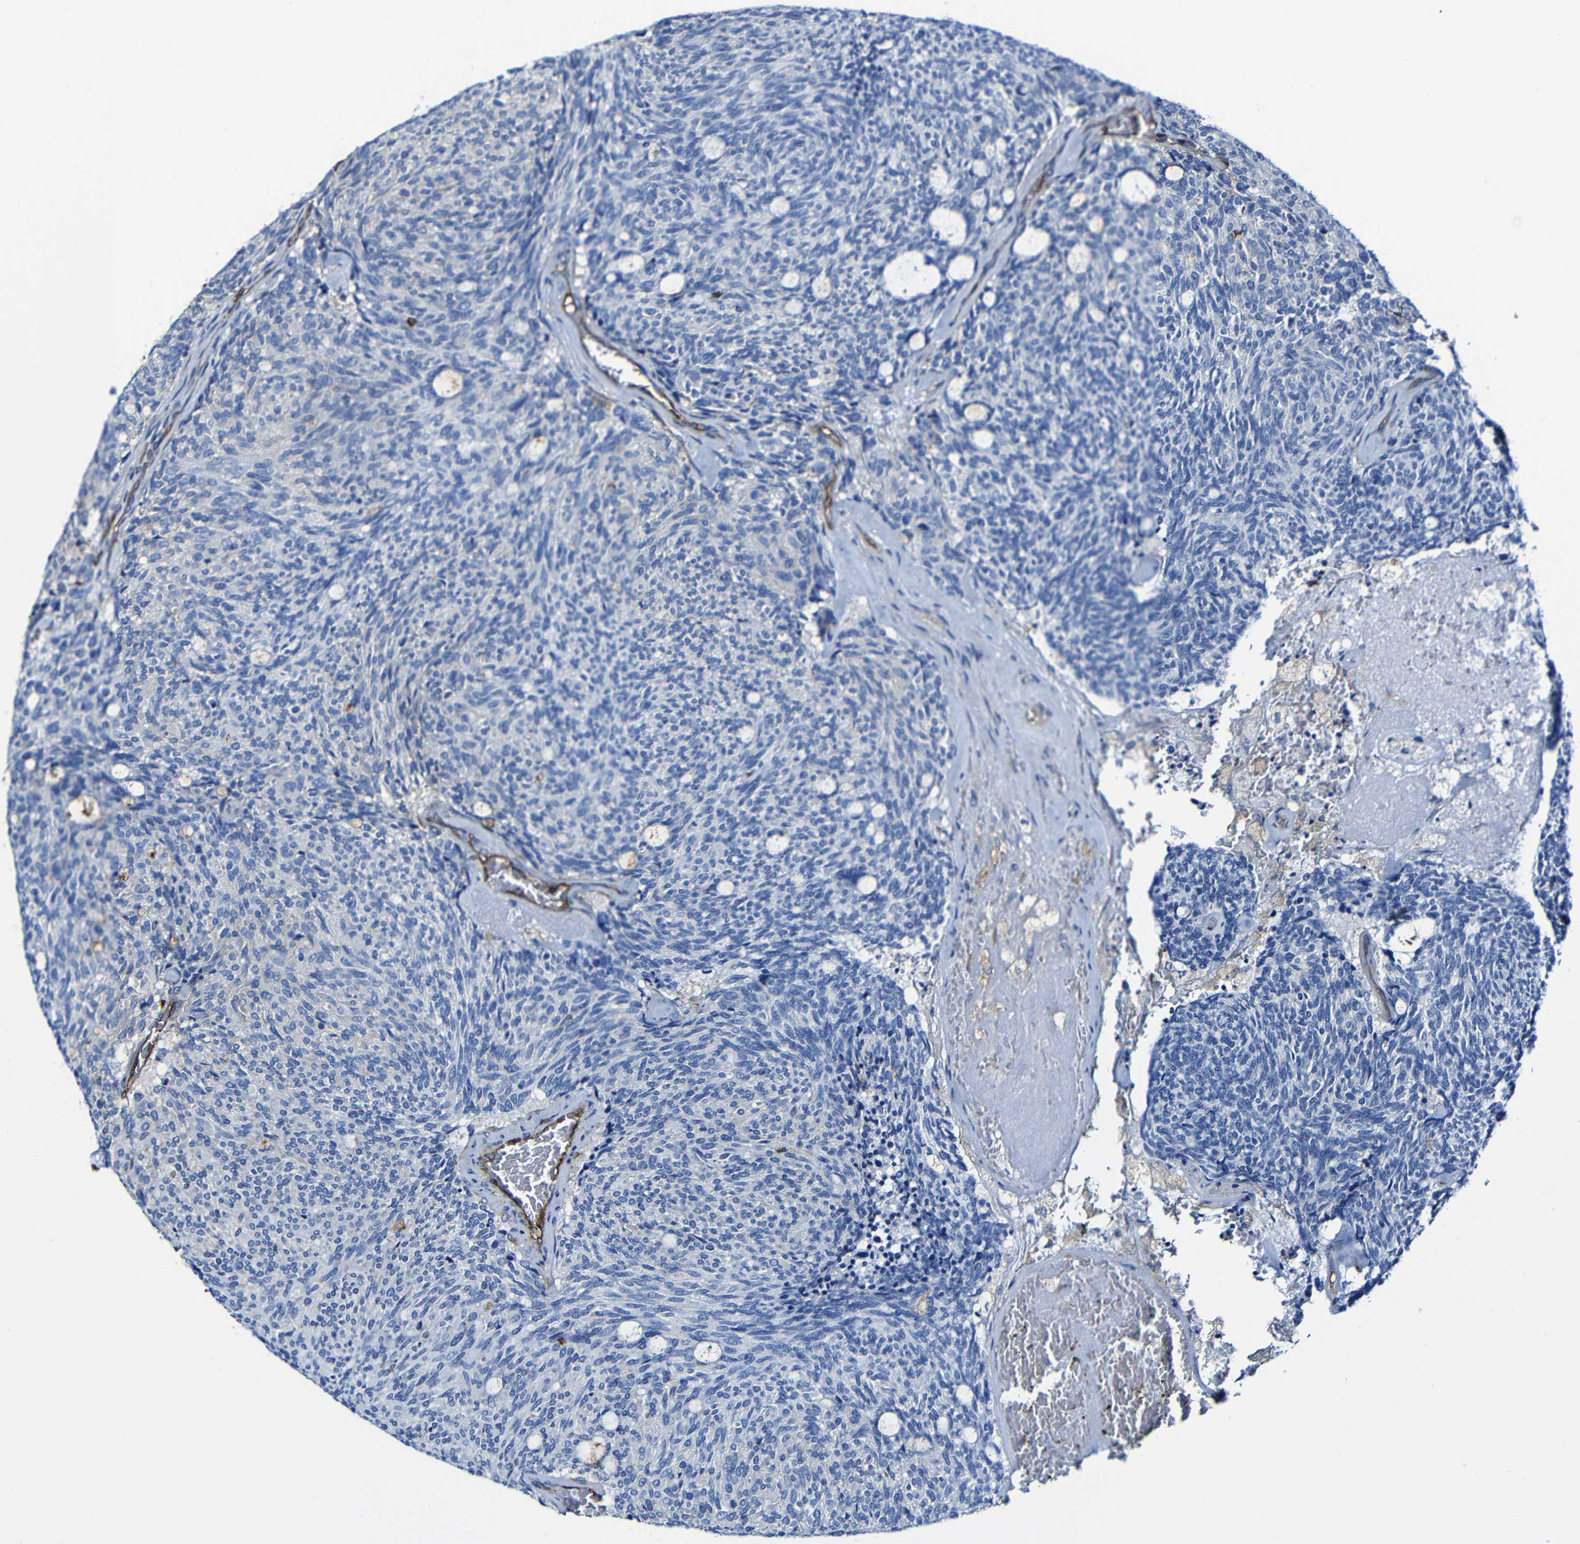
{"staining": {"intensity": "negative", "quantity": "none", "location": "none"}, "tissue": "carcinoid", "cell_type": "Tumor cells", "image_type": "cancer", "snomed": [{"axis": "morphology", "description": "Carcinoid, malignant, NOS"}, {"axis": "topography", "description": "Pancreas"}], "caption": "Immunohistochemistry photomicrograph of malignant carcinoid stained for a protein (brown), which displays no staining in tumor cells.", "gene": "MSN", "patient": {"sex": "female", "age": 54}}